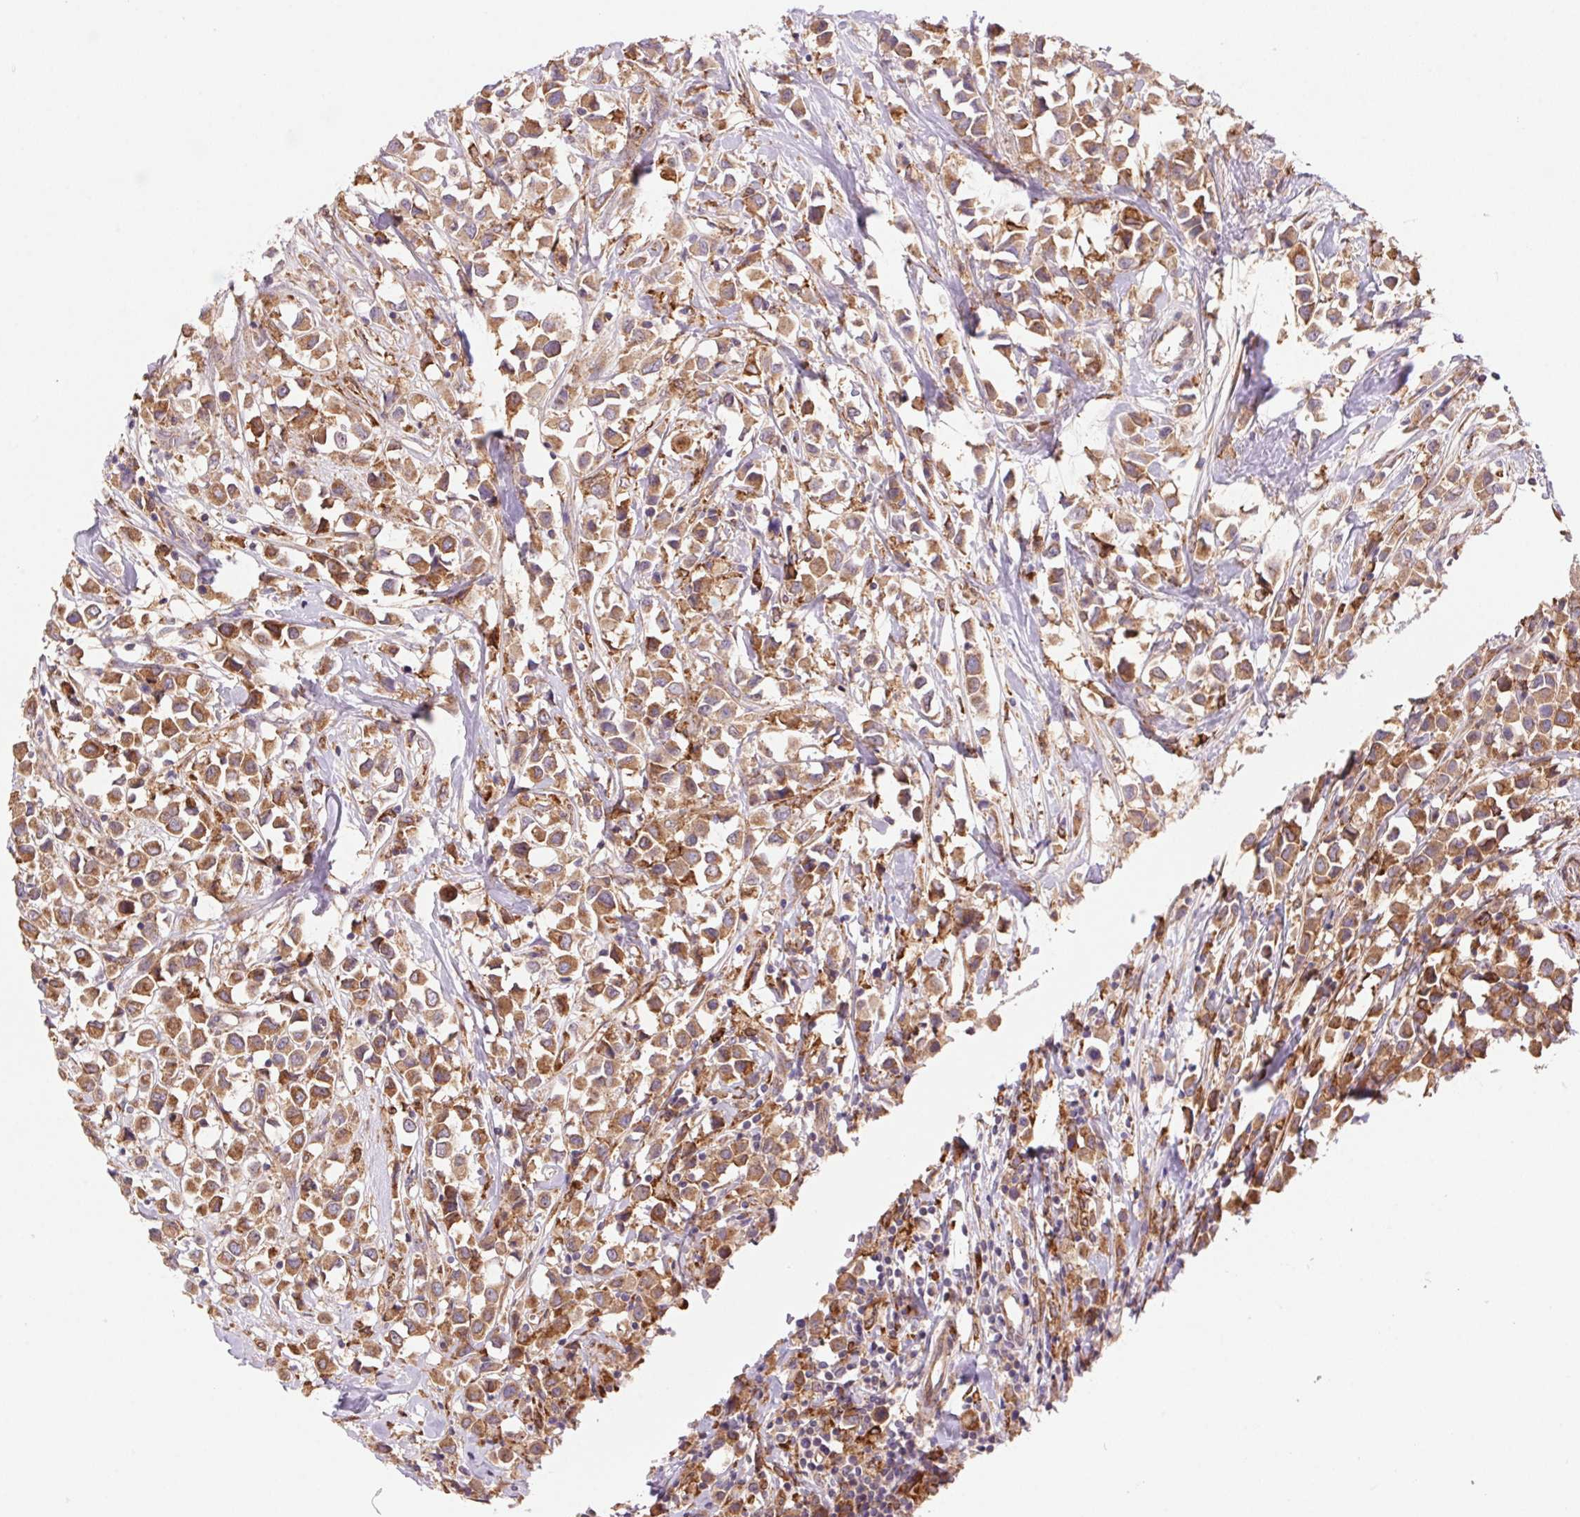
{"staining": {"intensity": "moderate", "quantity": ">75%", "location": "cytoplasmic/membranous"}, "tissue": "breast cancer", "cell_type": "Tumor cells", "image_type": "cancer", "snomed": [{"axis": "morphology", "description": "Duct carcinoma"}, {"axis": "topography", "description": "Breast"}], "caption": "Immunohistochemical staining of human breast cancer demonstrates medium levels of moderate cytoplasmic/membranous staining in about >75% of tumor cells. (brown staining indicates protein expression, while blue staining denotes nuclei).", "gene": "KLHL20", "patient": {"sex": "female", "age": 61}}